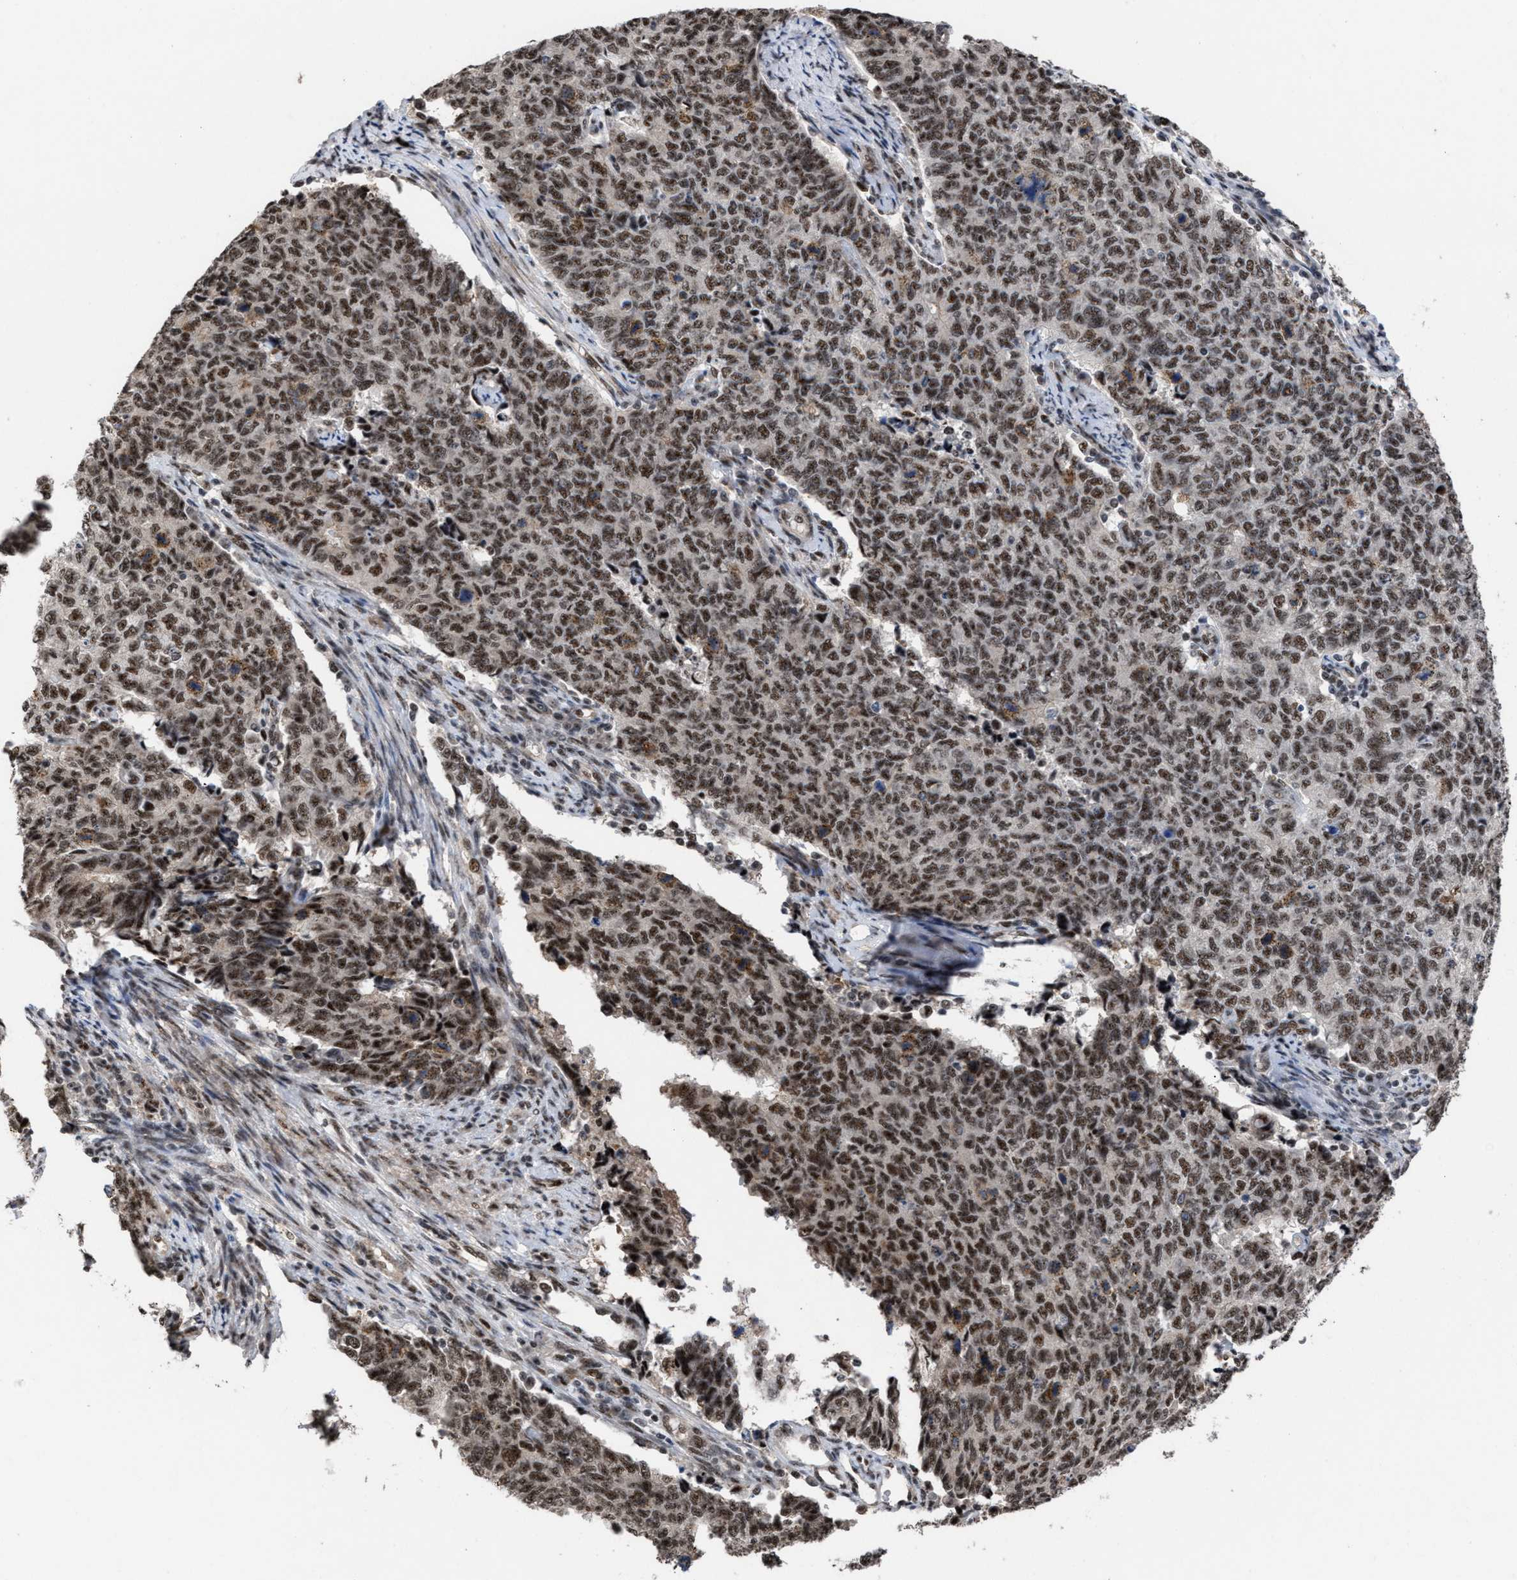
{"staining": {"intensity": "strong", "quantity": ">75%", "location": "nuclear"}, "tissue": "cervical cancer", "cell_type": "Tumor cells", "image_type": "cancer", "snomed": [{"axis": "morphology", "description": "Squamous cell carcinoma, NOS"}, {"axis": "topography", "description": "Cervix"}], "caption": "Protein expression by immunohistochemistry (IHC) exhibits strong nuclear positivity in approximately >75% of tumor cells in cervical cancer. Immunohistochemistry stains the protein of interest in brown and the nuclei are stained blue.", "gene": "EIF4A3", "patient": {"sex": "female", "age": 63}}